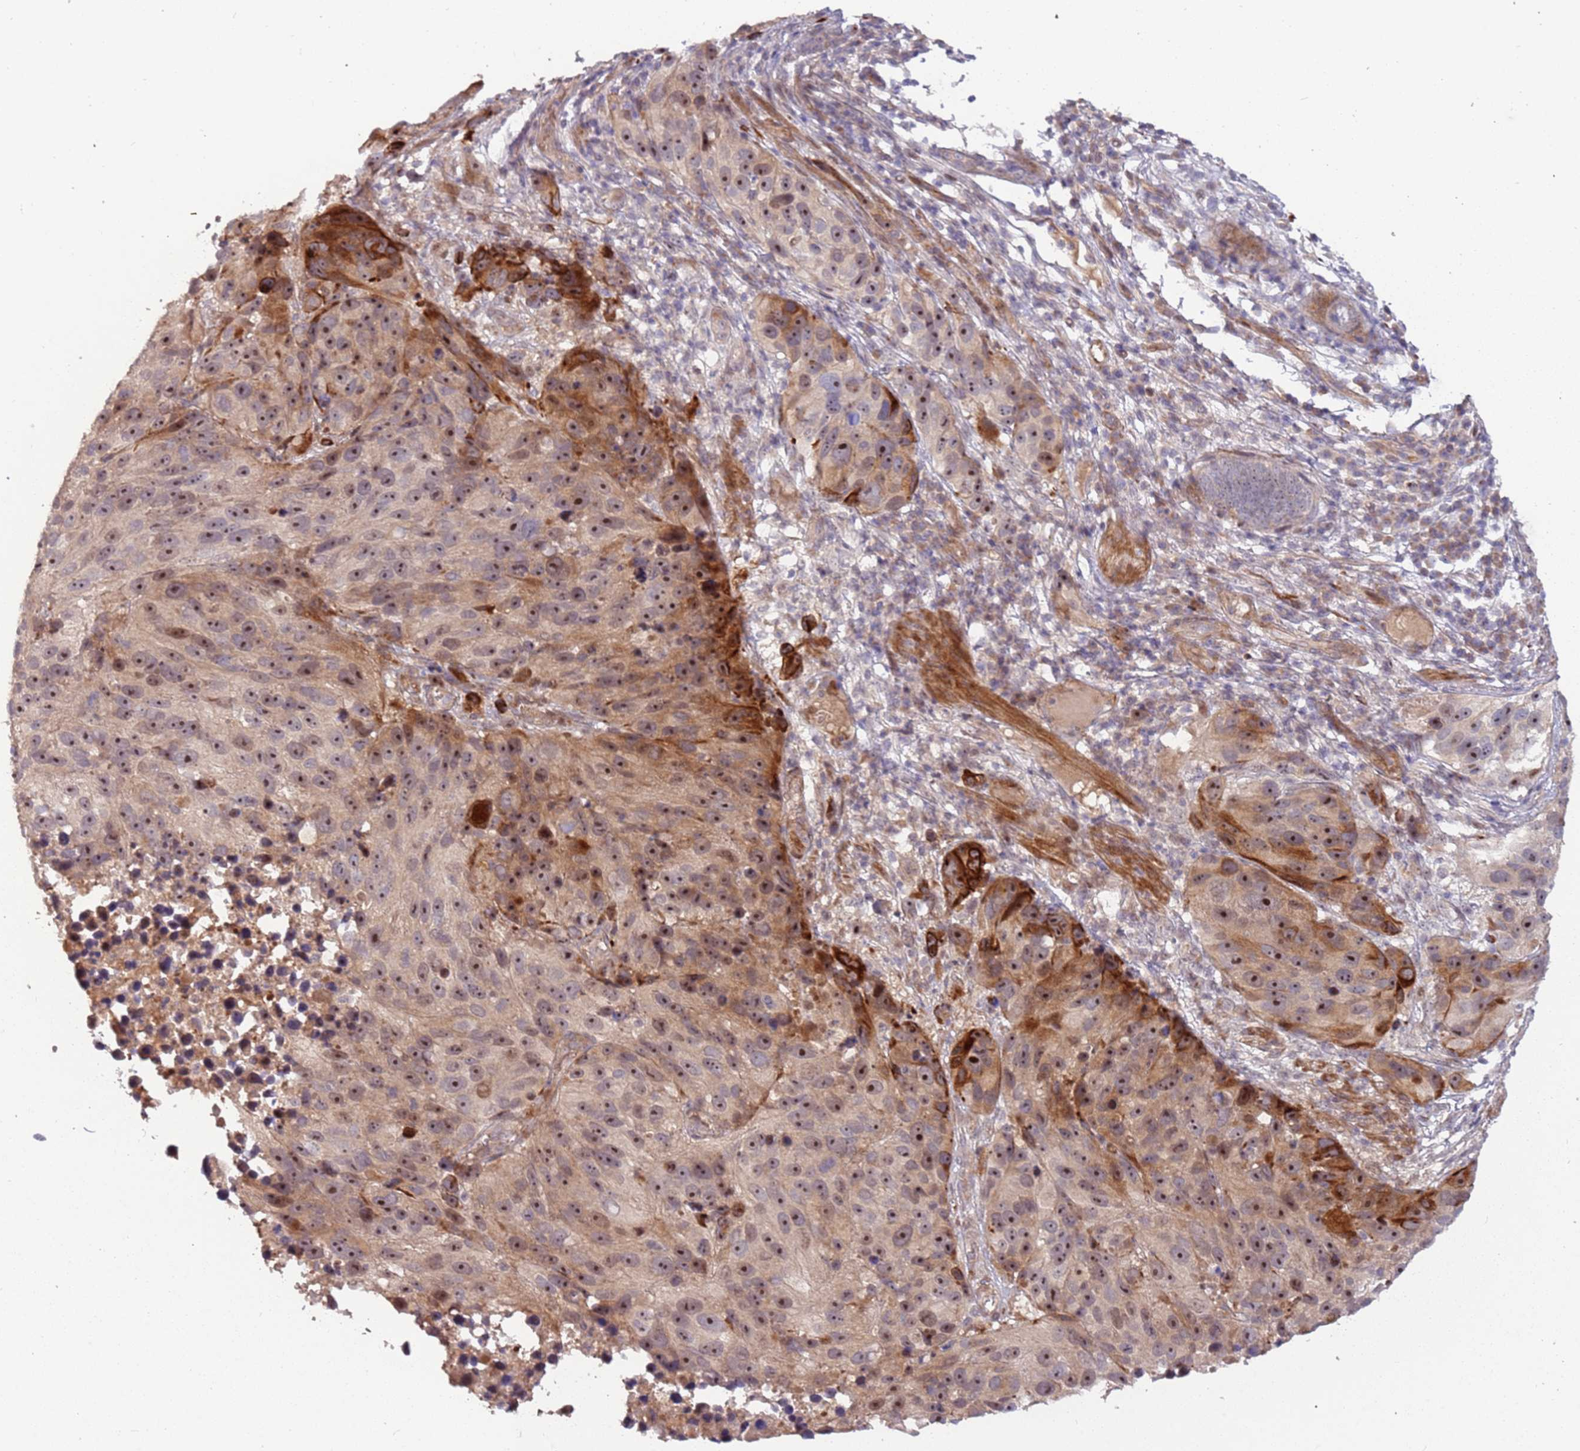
{"staining": {"intensity": "strong", "quantity": ">75%", "location": "cytoplasmic/membranous,nuclear"}, "tissue": "melanoma", "cell_type": "Tumor cells", "image_type": "cancer", "snomed": [{"axis": "morphology", "description": "Malignant melanoma, NOS"}, {"axis": "topography", "description": "Skin"}], "caption": "A high amount of strong cytoplasmic/membranous and nuclear staining is identified in about >75% of tumor cells in melanoma tissue.", "gene": "TRAPPC6B", "patient": {"sex": "male", "age": 84}}